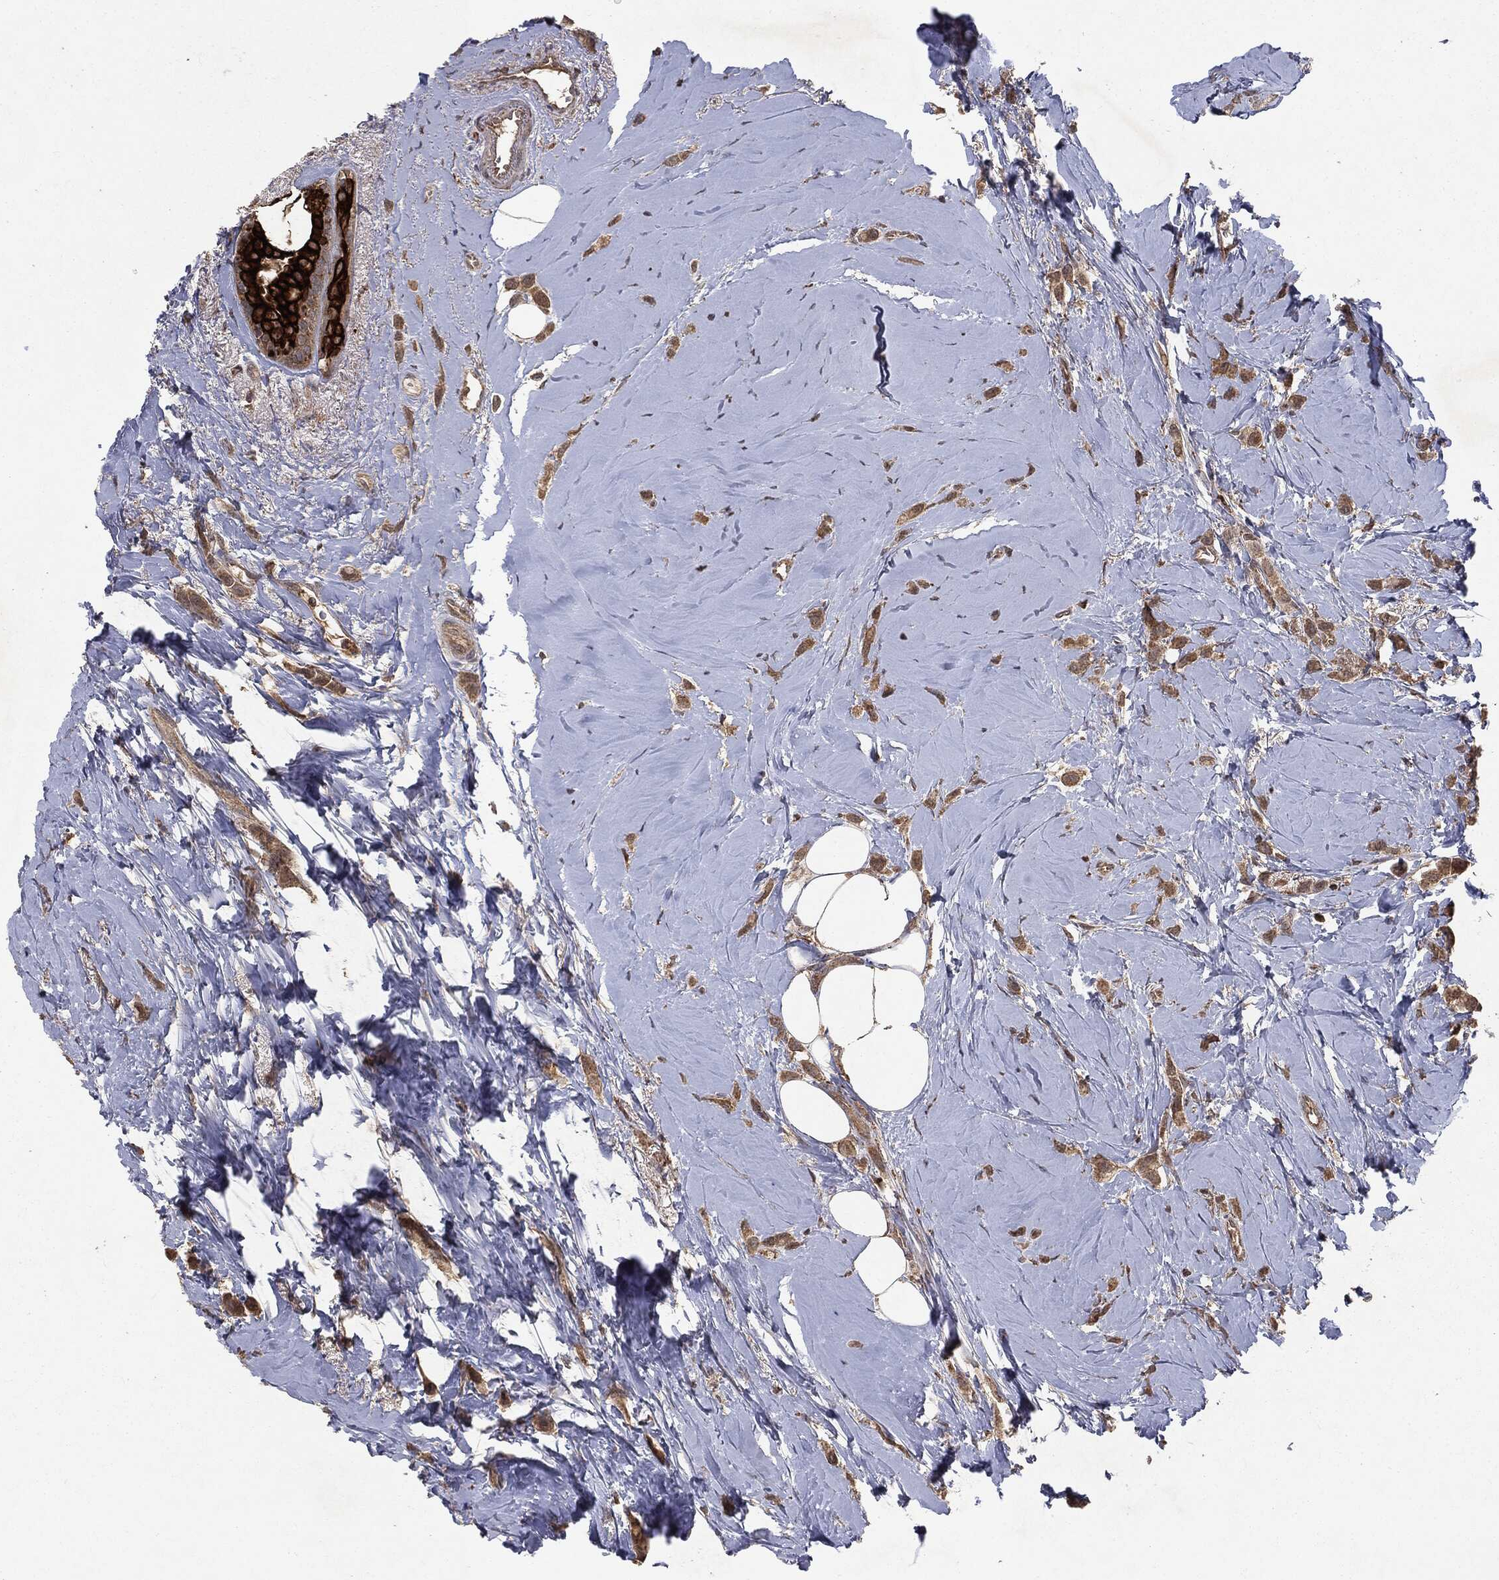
{"staining": {"intensity": "weak", "quantity": ">75%", "location": "cytoplasmic/membranous"}, "tissue": "breast cancer", "cell_type": "Tumor cells", "image_type": "cancer", "snomed": [{"axis": "morphology", "description": "Lobular carcinoma"}, {"axis": "topography", "description": "Breast"}], "caption": "Immunohistochemistry (IHC) image of breast cancer (lobular carcinoma) stained for a protein (brown), which demonstrates low levels of weak cytoplasmic/membranous expression in about >75% of tumor cells.", "gene": "MTOR", "patient": {"sex": "female", "age": 66}}